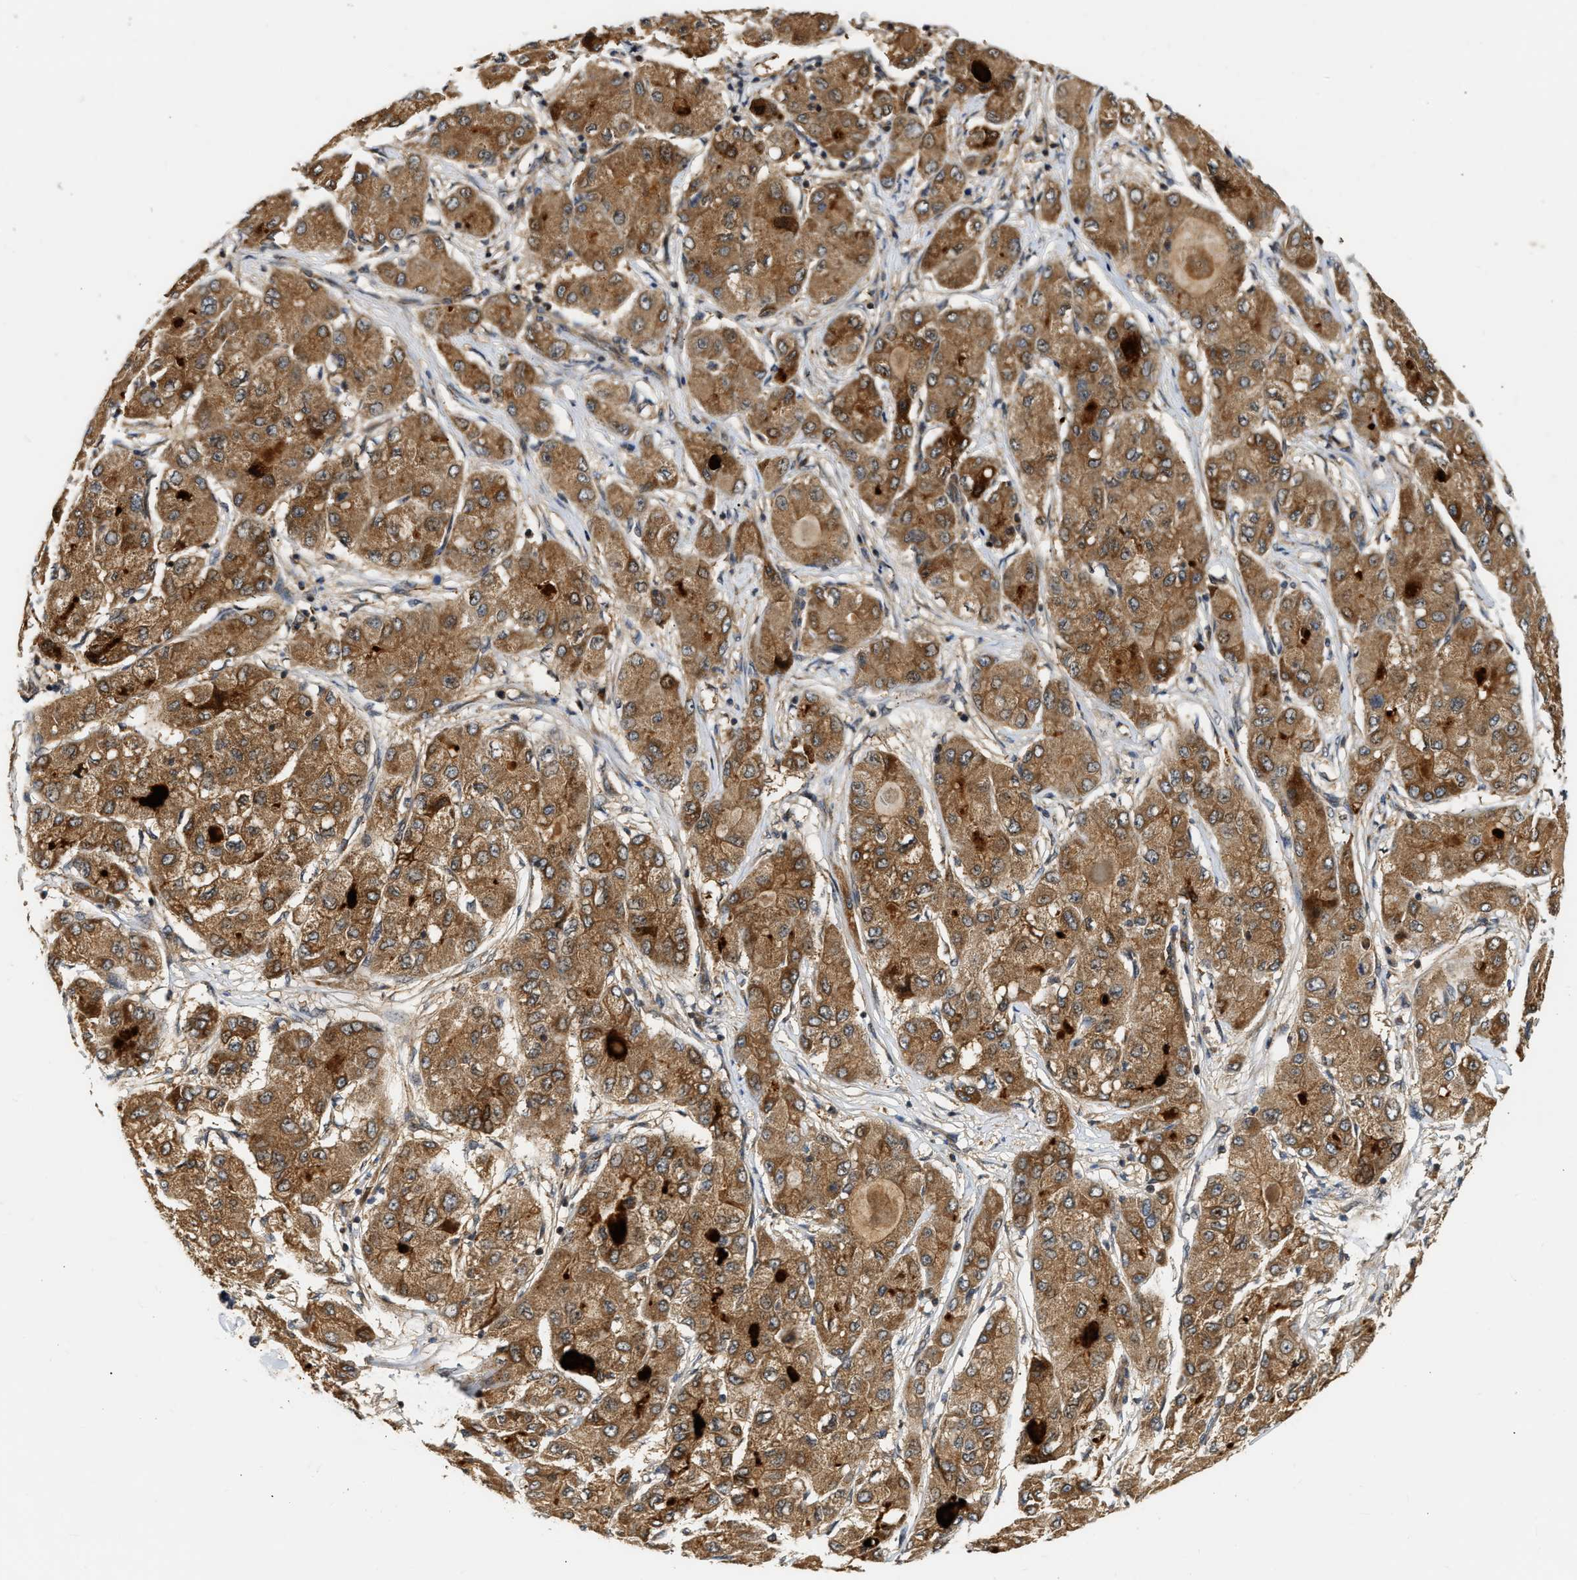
{"staining": {"intensity": "moderate", "quantity": ">75%", "location": "cytoplasmic/membranous"}, "tissue": "liver cancer", "cell_type": "Tumor cells", "image_type": "cancer", "snomed": [{"axis": "morphology", "description": "Carcinoma, Hepatocellular, NOS"}, {"axis": "topography", "description": "Liver"}], "caption": "A medium amount of moderate cytoplasmic/membranous expression is appreciated in approximately >75% of tumor cells in liver cancer tissue.", "gene": "EXTL2", "patient": {"sex": "male", "age": 80}}